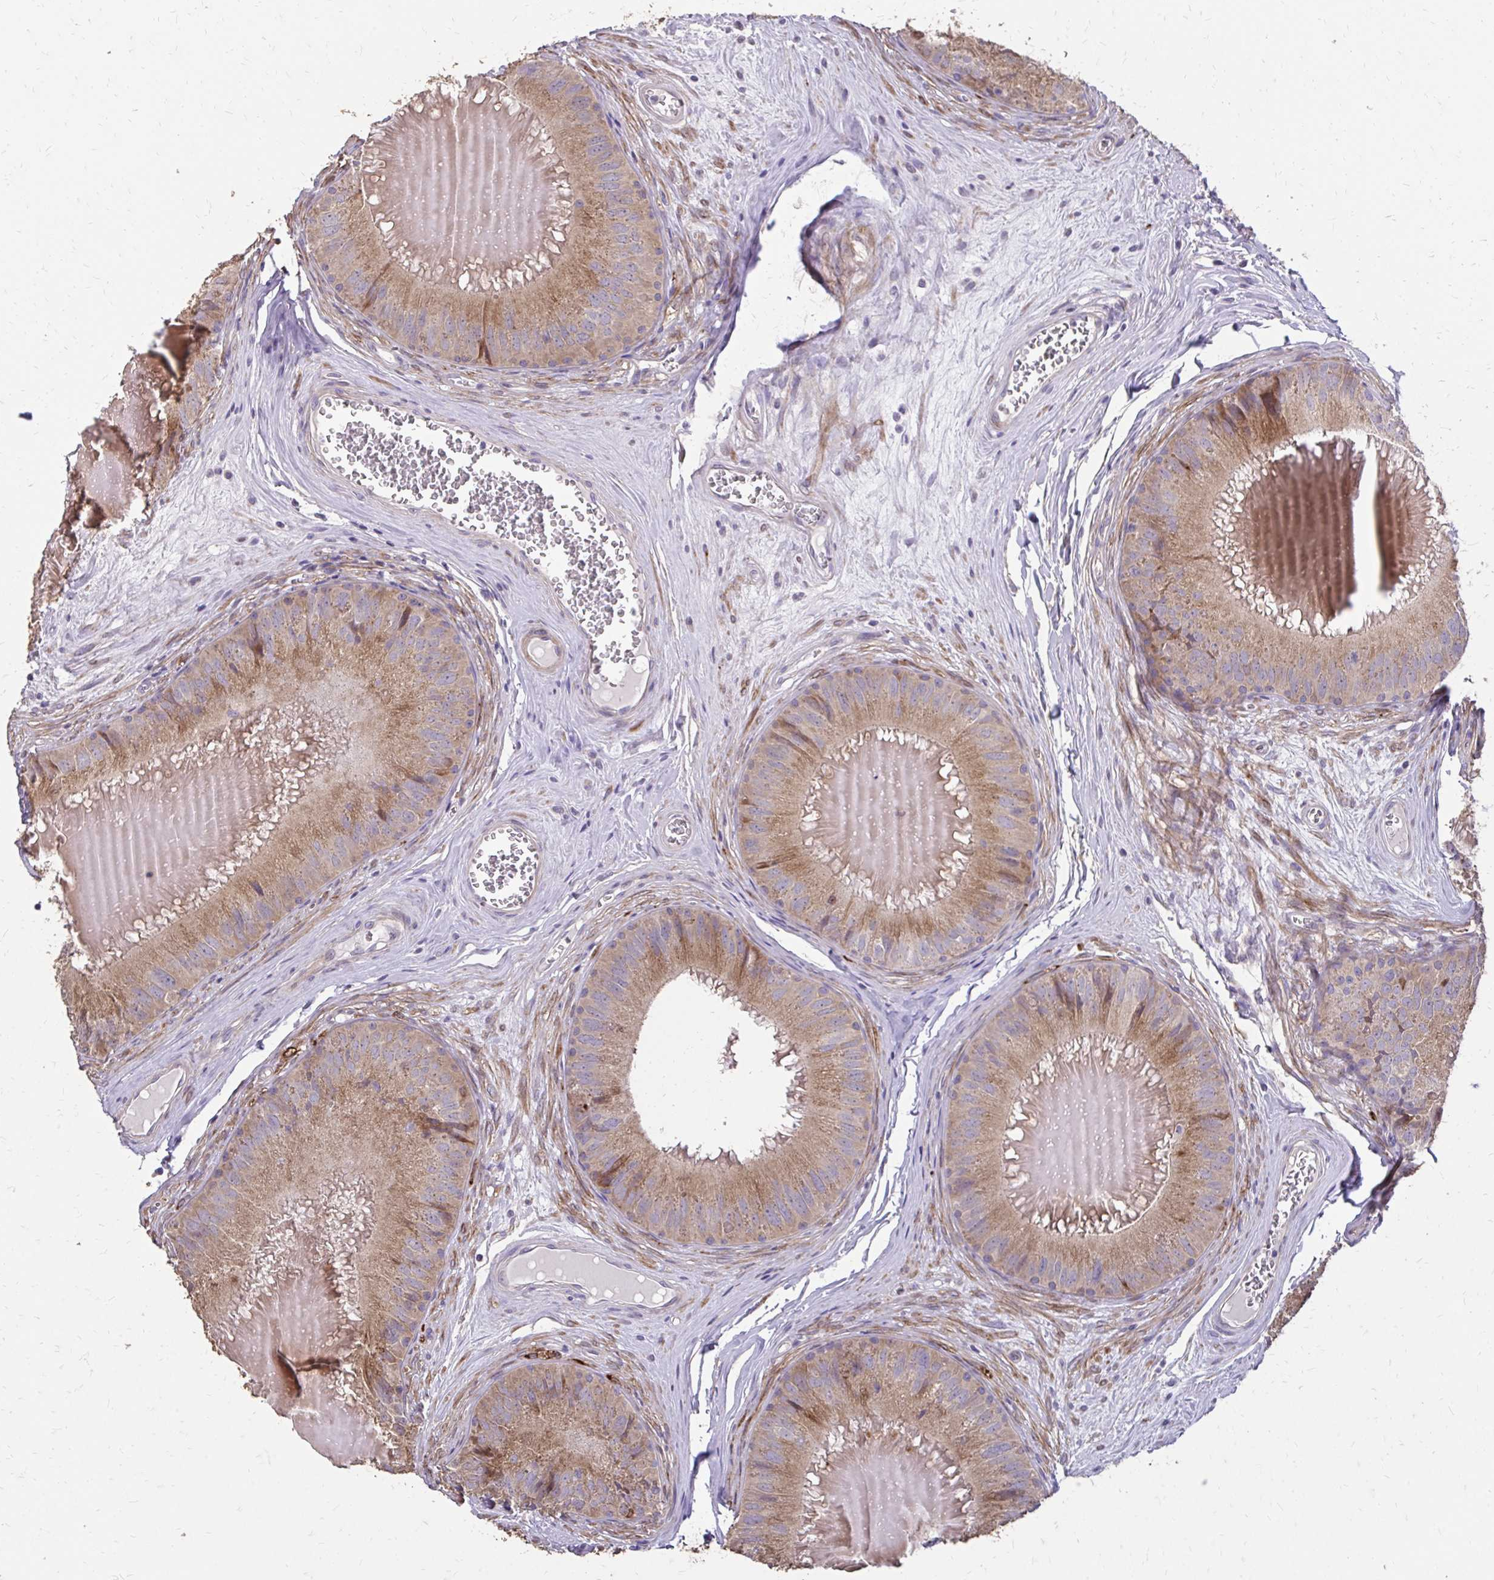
{"staining": {"intensity": "moderate", "quantity": ">75%", "location": "cytoplasmic/membranous"}, "tissue": "epididymis", "cell_type": "Glandular cells", "image_type": "normal", "snomed": [{"axis": "morphology", "description": "Normal tissue, NOS"}, {"axis": "topography", "description": "Epididymis, spermatic cord, NOS"}], "caption": "DAB immunohistochemical staining of normal human epididymis demonstrates moderate cytoplasmic/membranous protein positivity in approximately >75% of glandular cells. Nuclei are stained in blue.", "gene": "MYORG", "patient": {"sex": "male", "age": 39}}